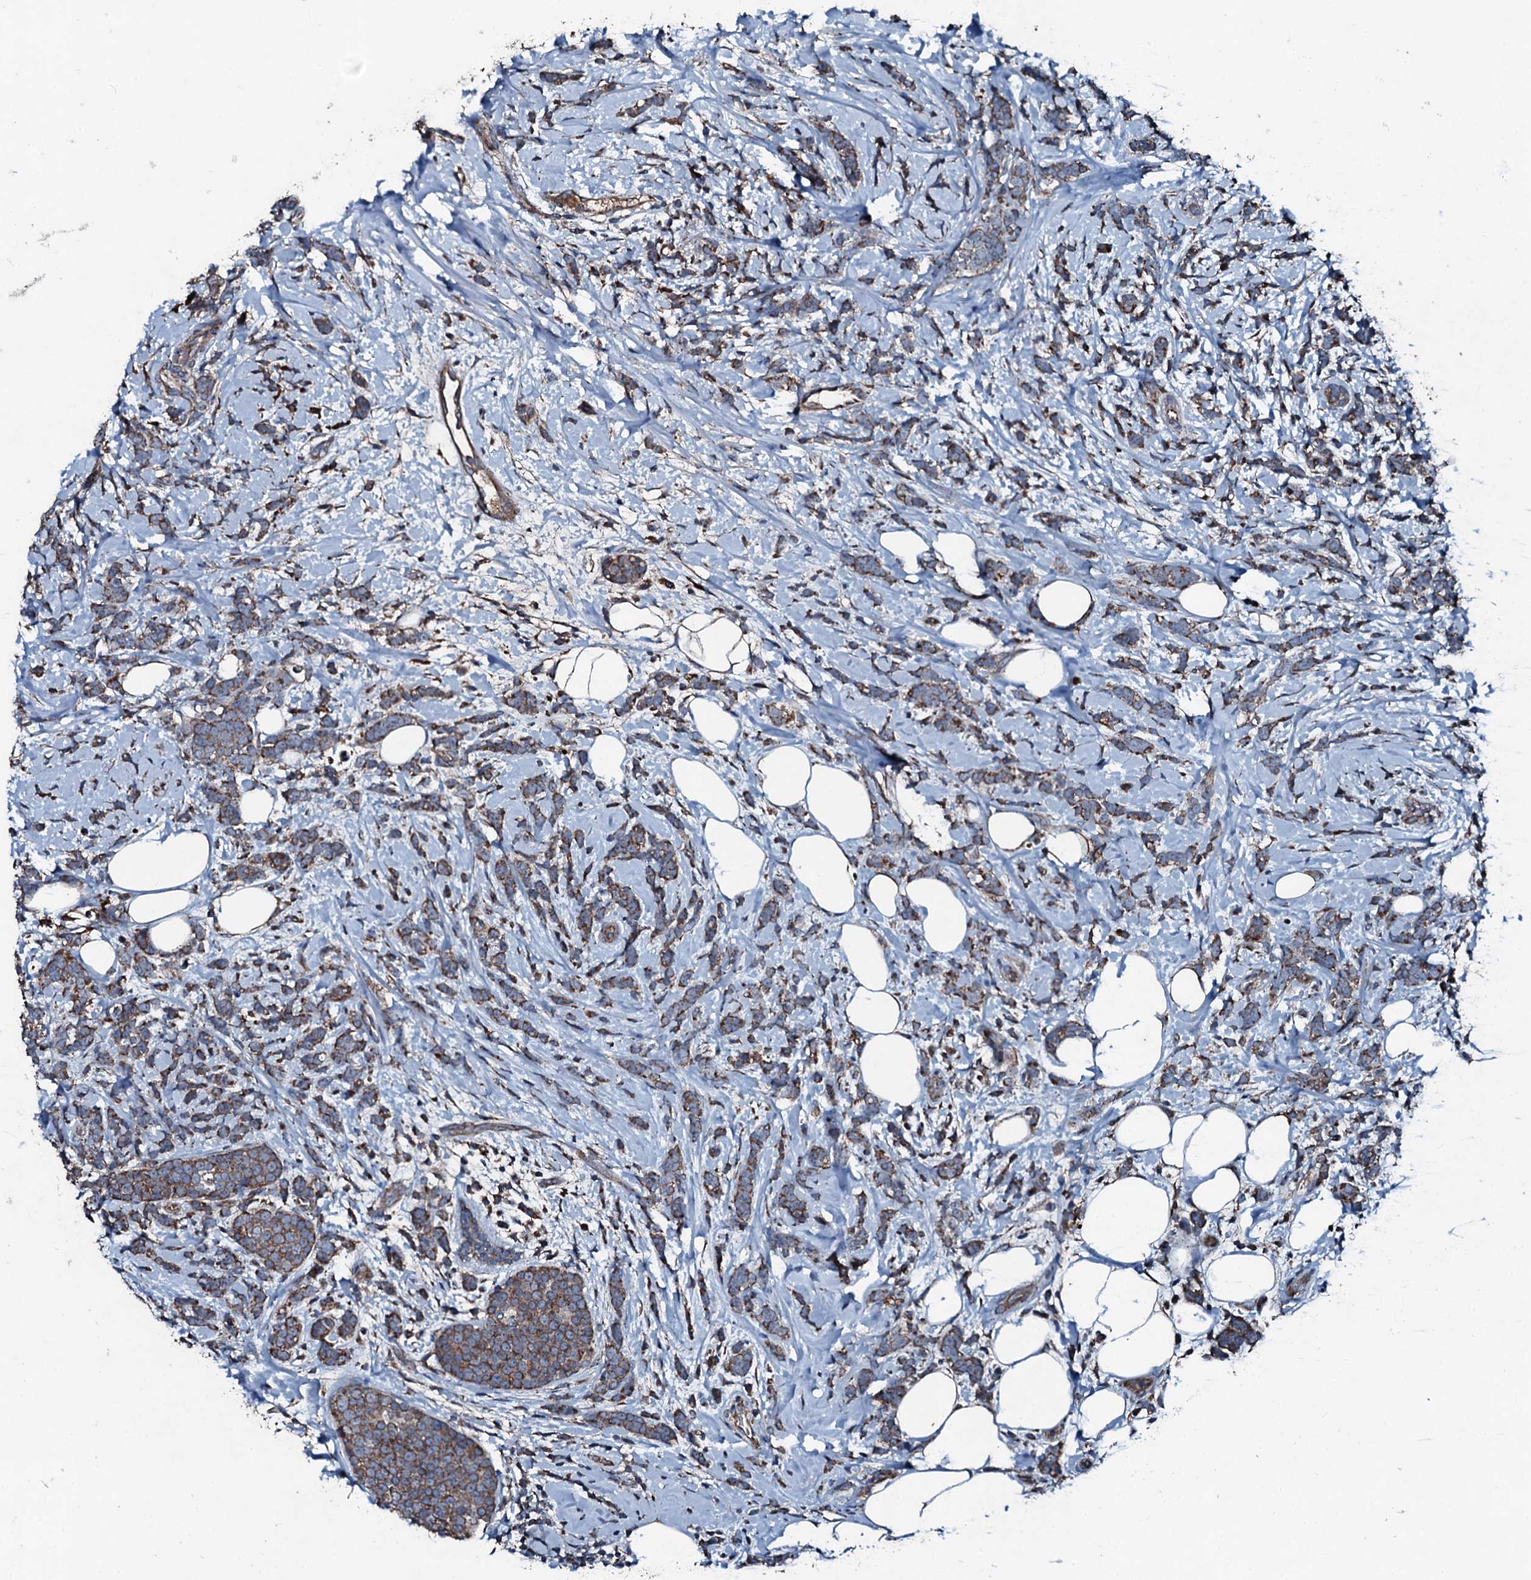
{"staining": {"intensity": "moderate", "quantity": ">75%", "location": "cytoplasmic/membranous"}, "tissue": "breast cancer", "cell_type": "Tumor cells", "image_type": "cancer", "snomed": [{"axis": "morphology", "description": "Lobular carcinoma"}, {"axis": "topography", "description": "Breast"}], "caption": "Breast cancer (lobular carcinoma) stained with immunohistochemistry shows moderate cytoplasmic/membranous positivity in about >75% of tumor cells. (DAB = brown stain, brightfield microscopy at high magnification).", "gene": "ACSS3", "patient": {"sex": "female", "age": 58}}